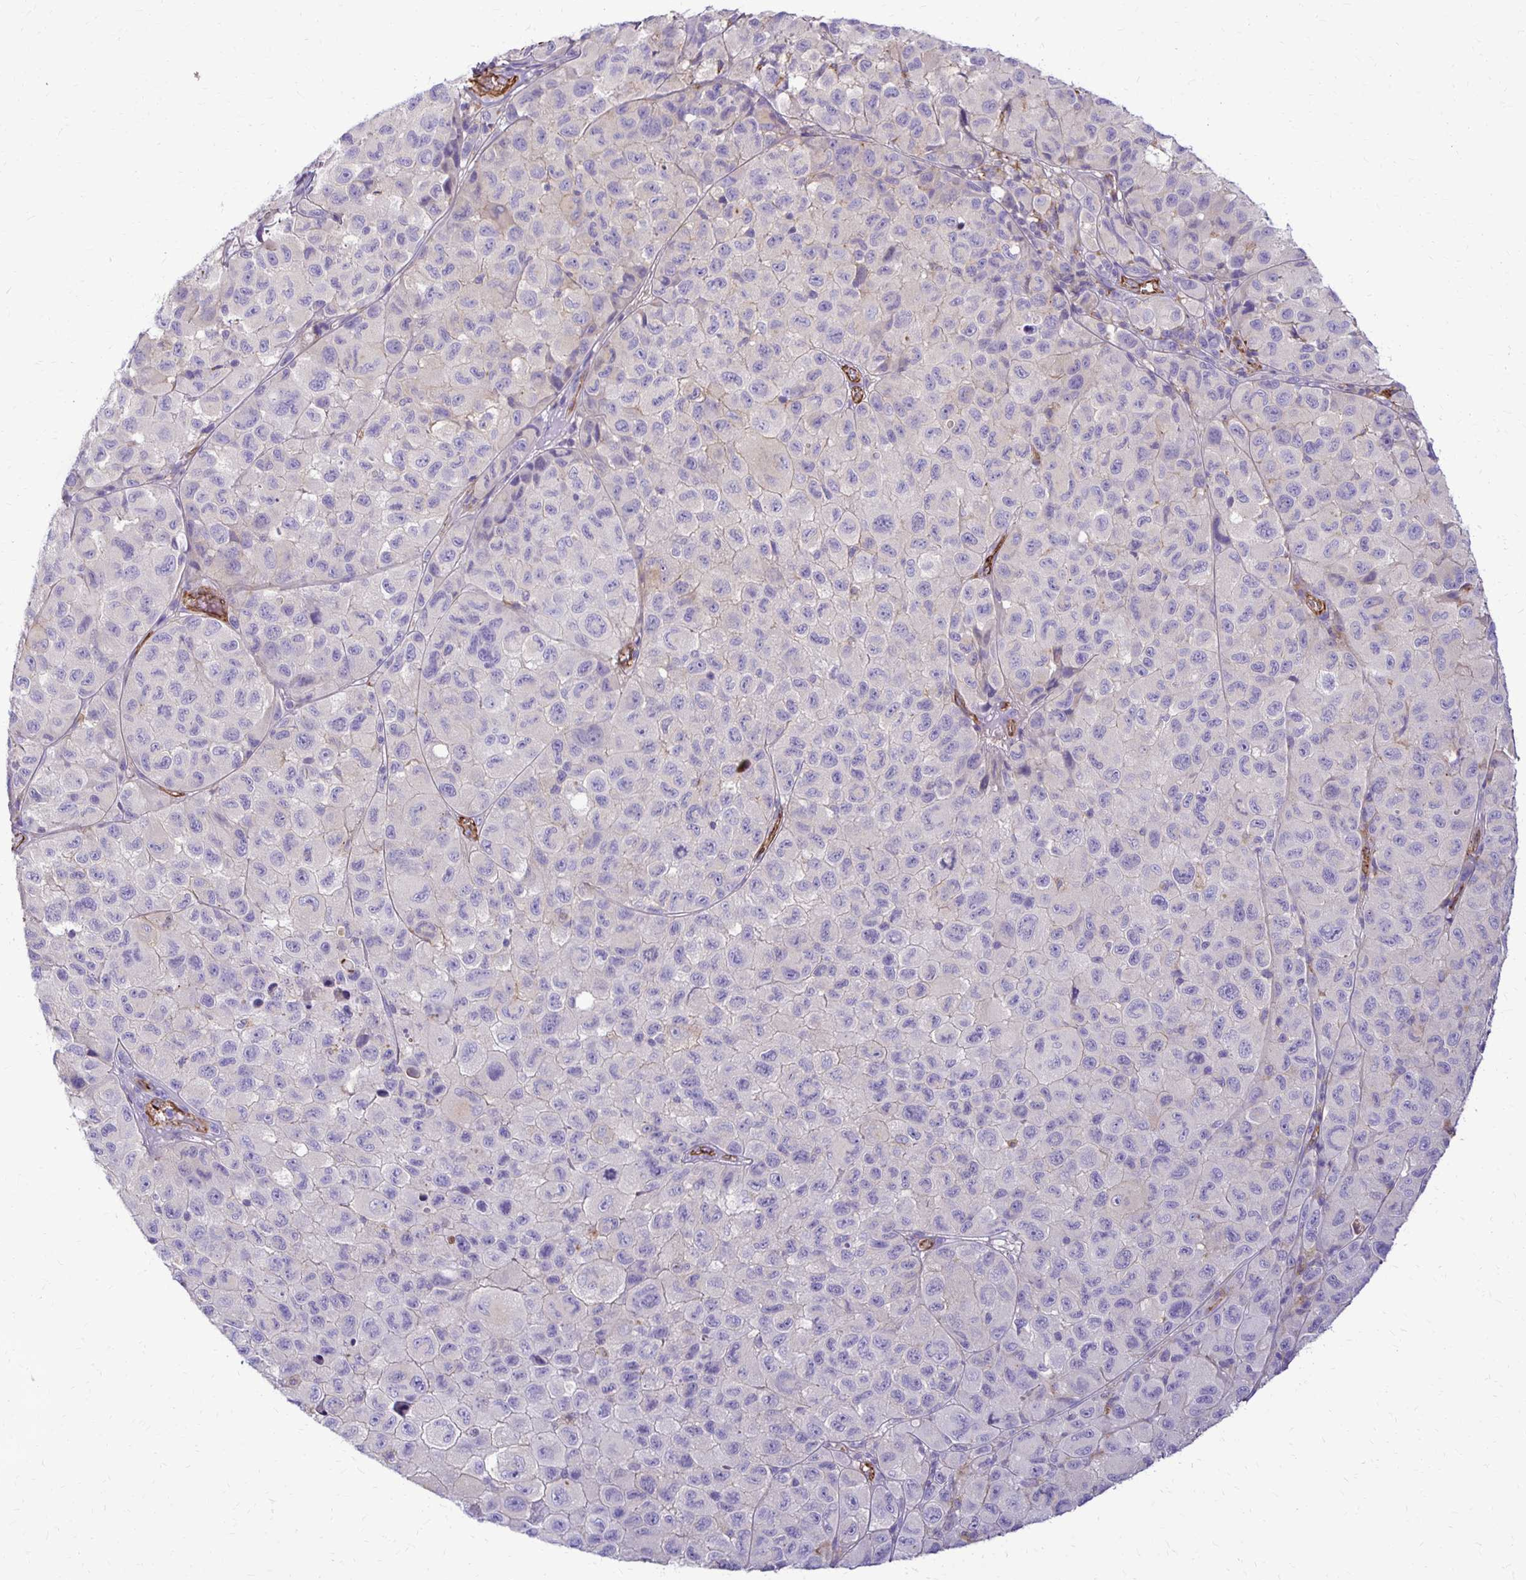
{"staining": {"intensity": "negative", "quantity": "none", "location": "none"}, "tissue": "melanoma", "cell_type": "Tumor cells", "image_type": "cancer", "snomed": [{"axis": "morphology", "description": "Malignant melanoma, NOS"}, {"axis": "topography", "description": "Skin"}], "caption": "An immunohistochemistry (IHC) image of malignant melanoma is shown. There is no staining in tumor cells of malignant melanoma. The staining was performed using DAB (3,3'-diaminobenzidine) to visualize the protein expression in brown, while the nuclei were stained in blue with hematoxylin (Magnification: 20x).", "gene": "TTYH1", "patient": {"sex": "male", "age": 93}}